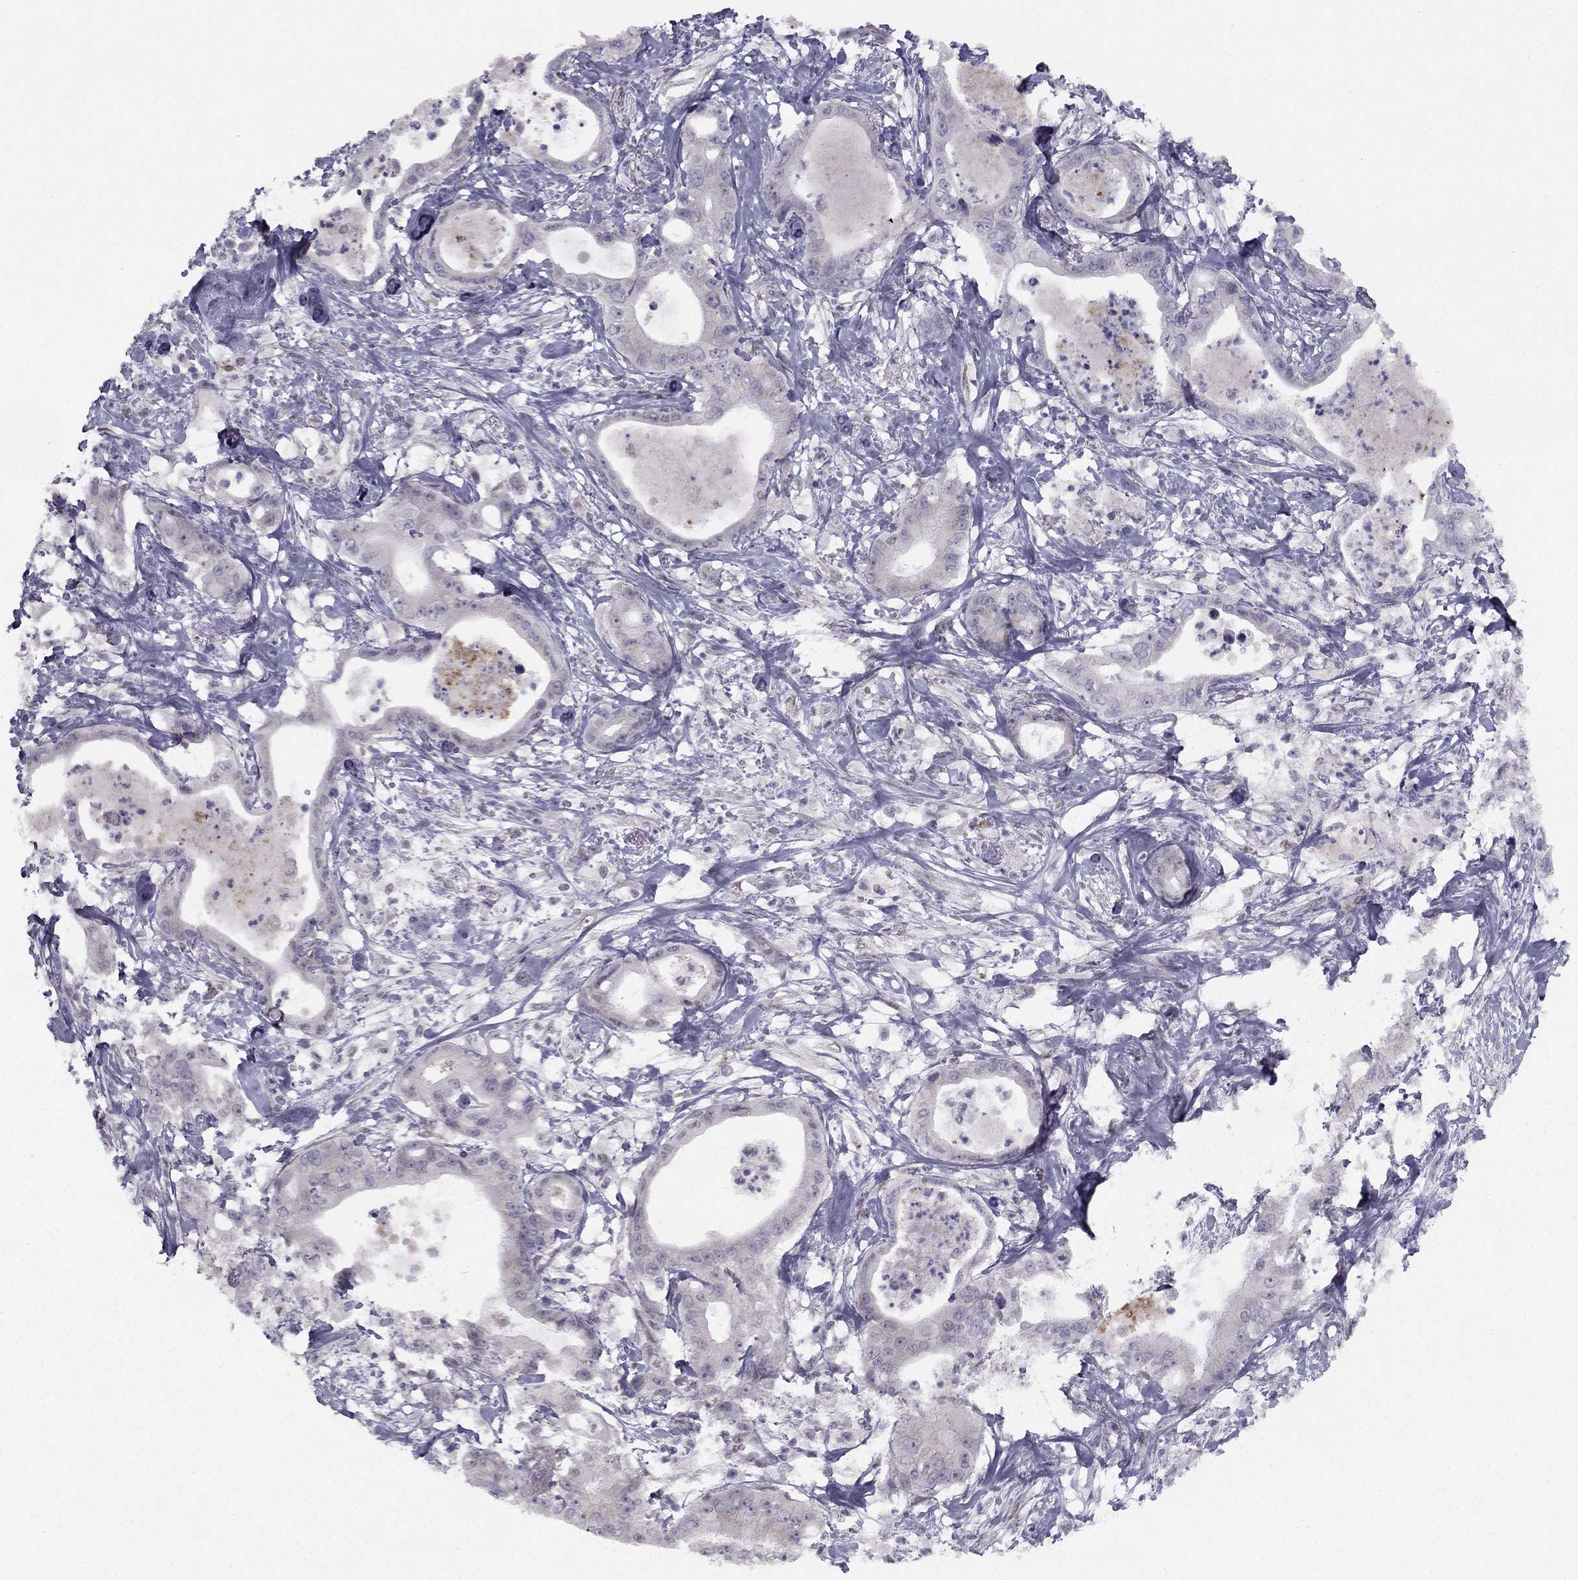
{"staining": {"intensity": "negative", "quantity": "none", "location": "none"}, "tissue": "pancreatic cancer", "cell_type": "Tumor cells", "image_type": "cancer", "snomed": [{"axis": "morphology", "description": "Adenocarcinoma, NOS"}, {"axis": "topography", "description": "Pancreas"}], "caption": "IHC micrograph of neoplastic tissue: human pancreatic cancer stained with DAB (3,3'-diaminobenzidine) exhibits no significant protein positivity in tumor cells.", "gene": "TRPS1", "patient": {"sex": "male", "age": 71}}